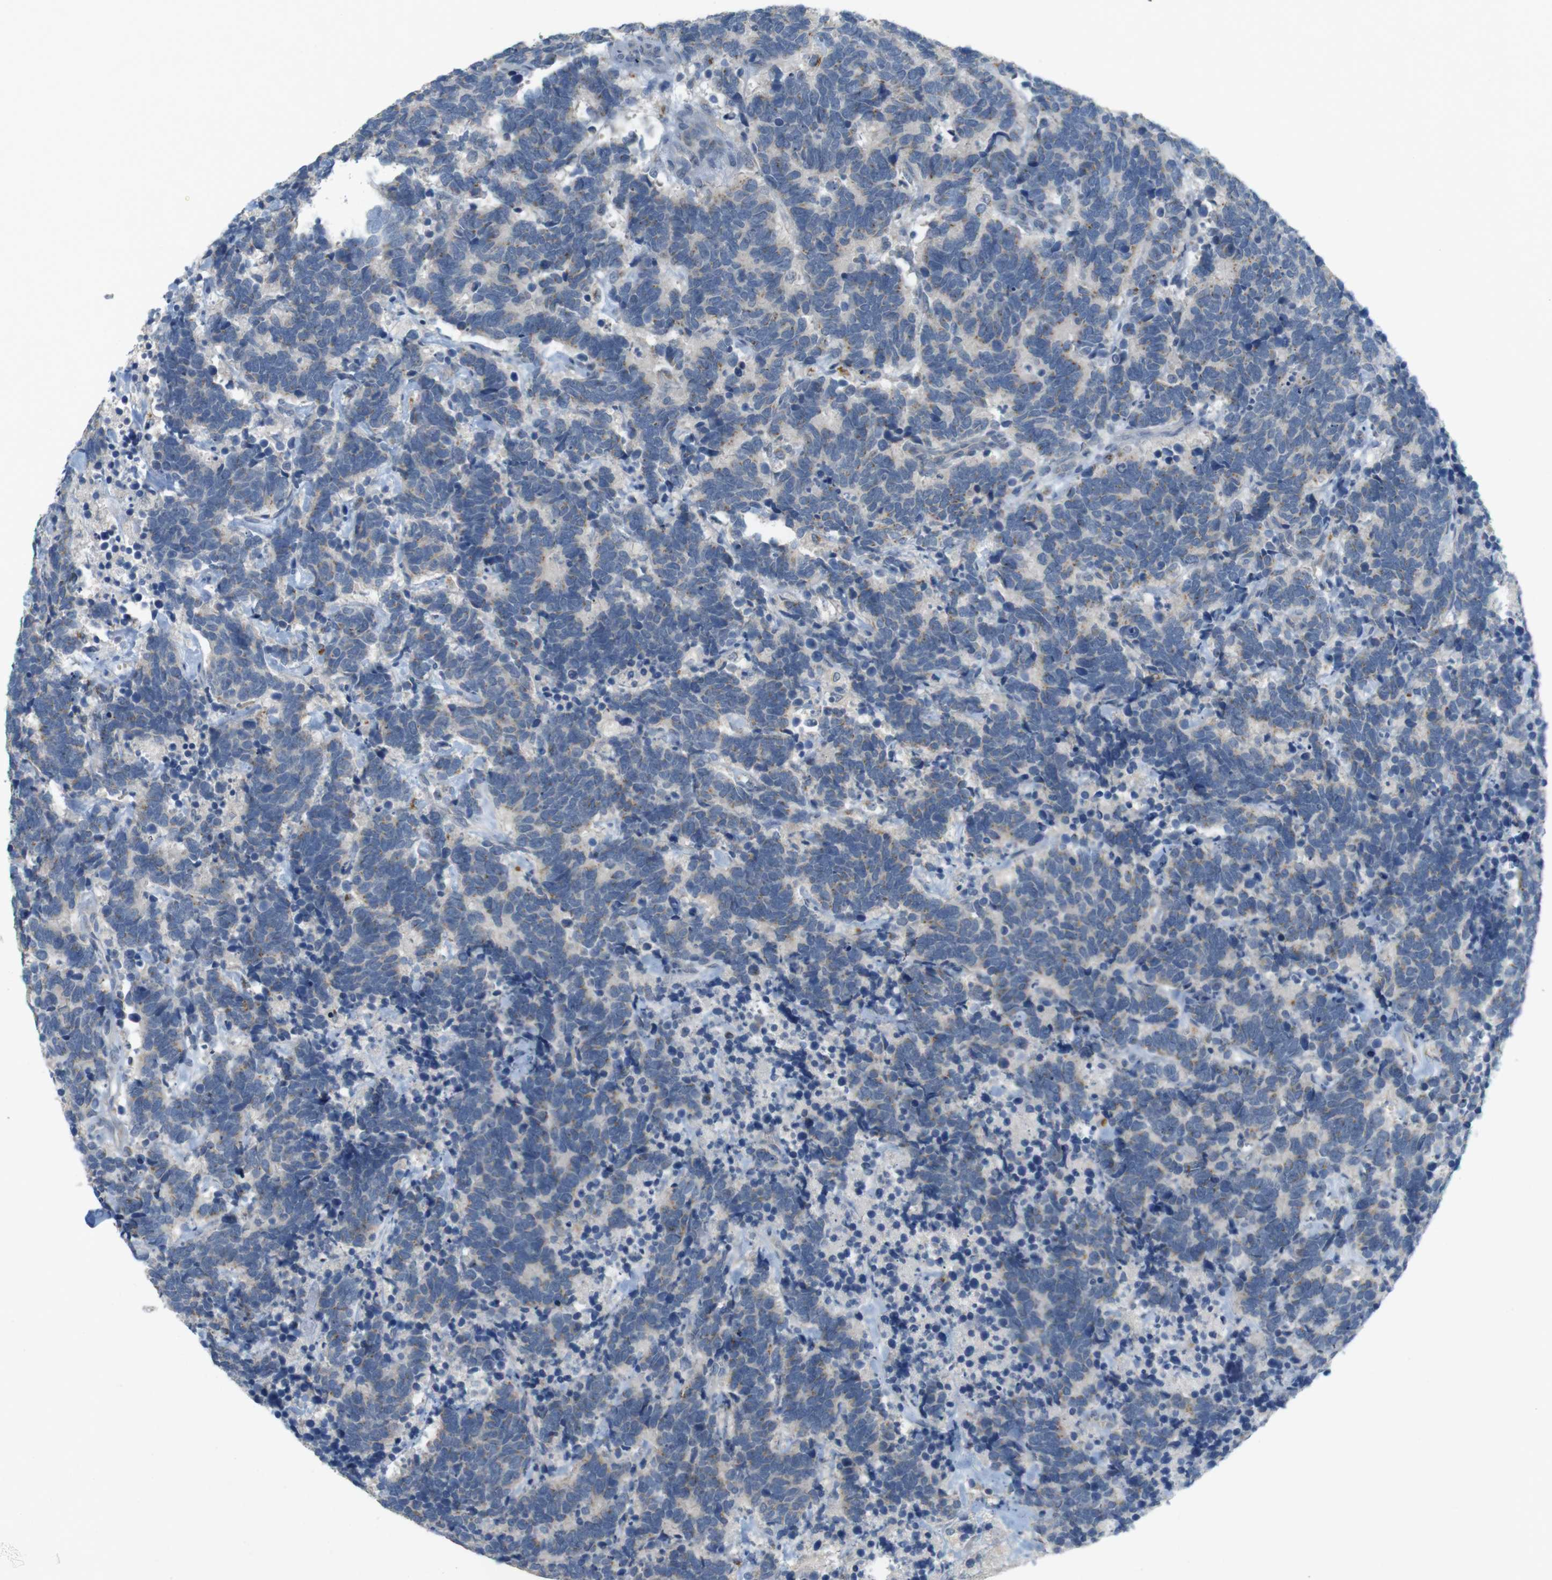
{"staining": {"intensity": "weak", "quantity": "<25%", "location": "cytoplasmic/membranous"}, "tissue": "carcinoid", "cell_type": "Tumor cells", "image_type": "cancer", "snomed": [{"axis": "morphology", "description": "Carcinoma, NOS"}, {"axis": "morphology", "description": "Carcinoid, malignant, NOS"}, {"axis": "topography", "description": "Urinary bladder"}], "caption": "The image exhibits no staining of tumor cells in carcinoma.", "gene": "YIPF3", "patient": {"sex": "male", "age": 57}}